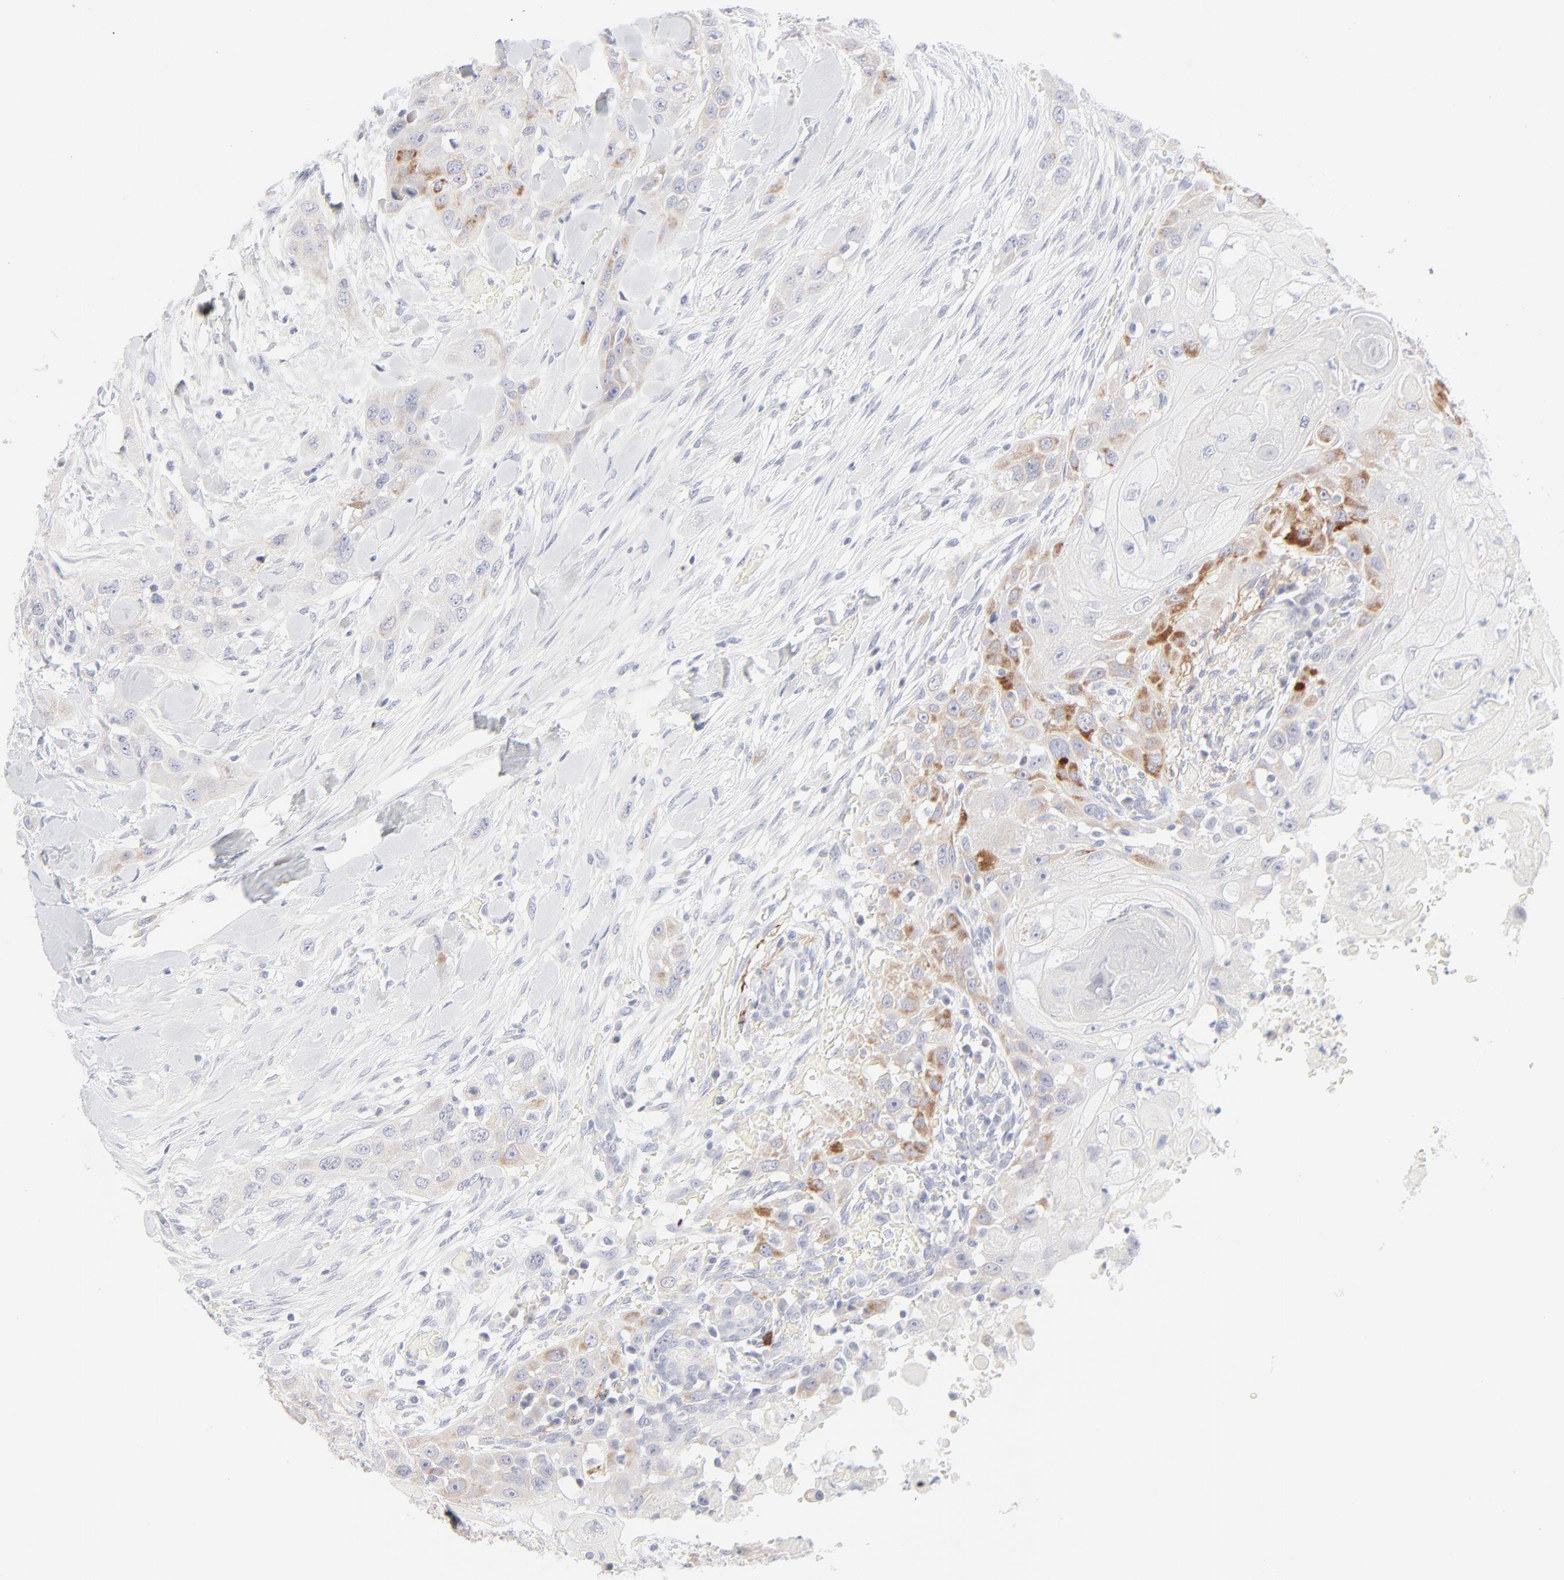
{"staining": {"intensity": "moderate", "quantity": "25%-75%", "location": "cytoplasmic/membranous"}, "tissue": "head and neck cancer", "cell_type": "Tumor cells", "image_type": "cancer", "snomed": [{"axis": "morphology", "description": "Neoplasm, malignant, NOS"}, {"axis": "topography", "description": "Salivary gland"}, {"axis": "topography", "description": "Head-Neck"}], "caption": "Protein staining shows moderate cytoplasmic/membranous positivity in approximately 25%-75% of tumor cells in head and neck malignant neoplasm.", "gene": "NPNT", "patient": {"sex": "male", "age": 43}}